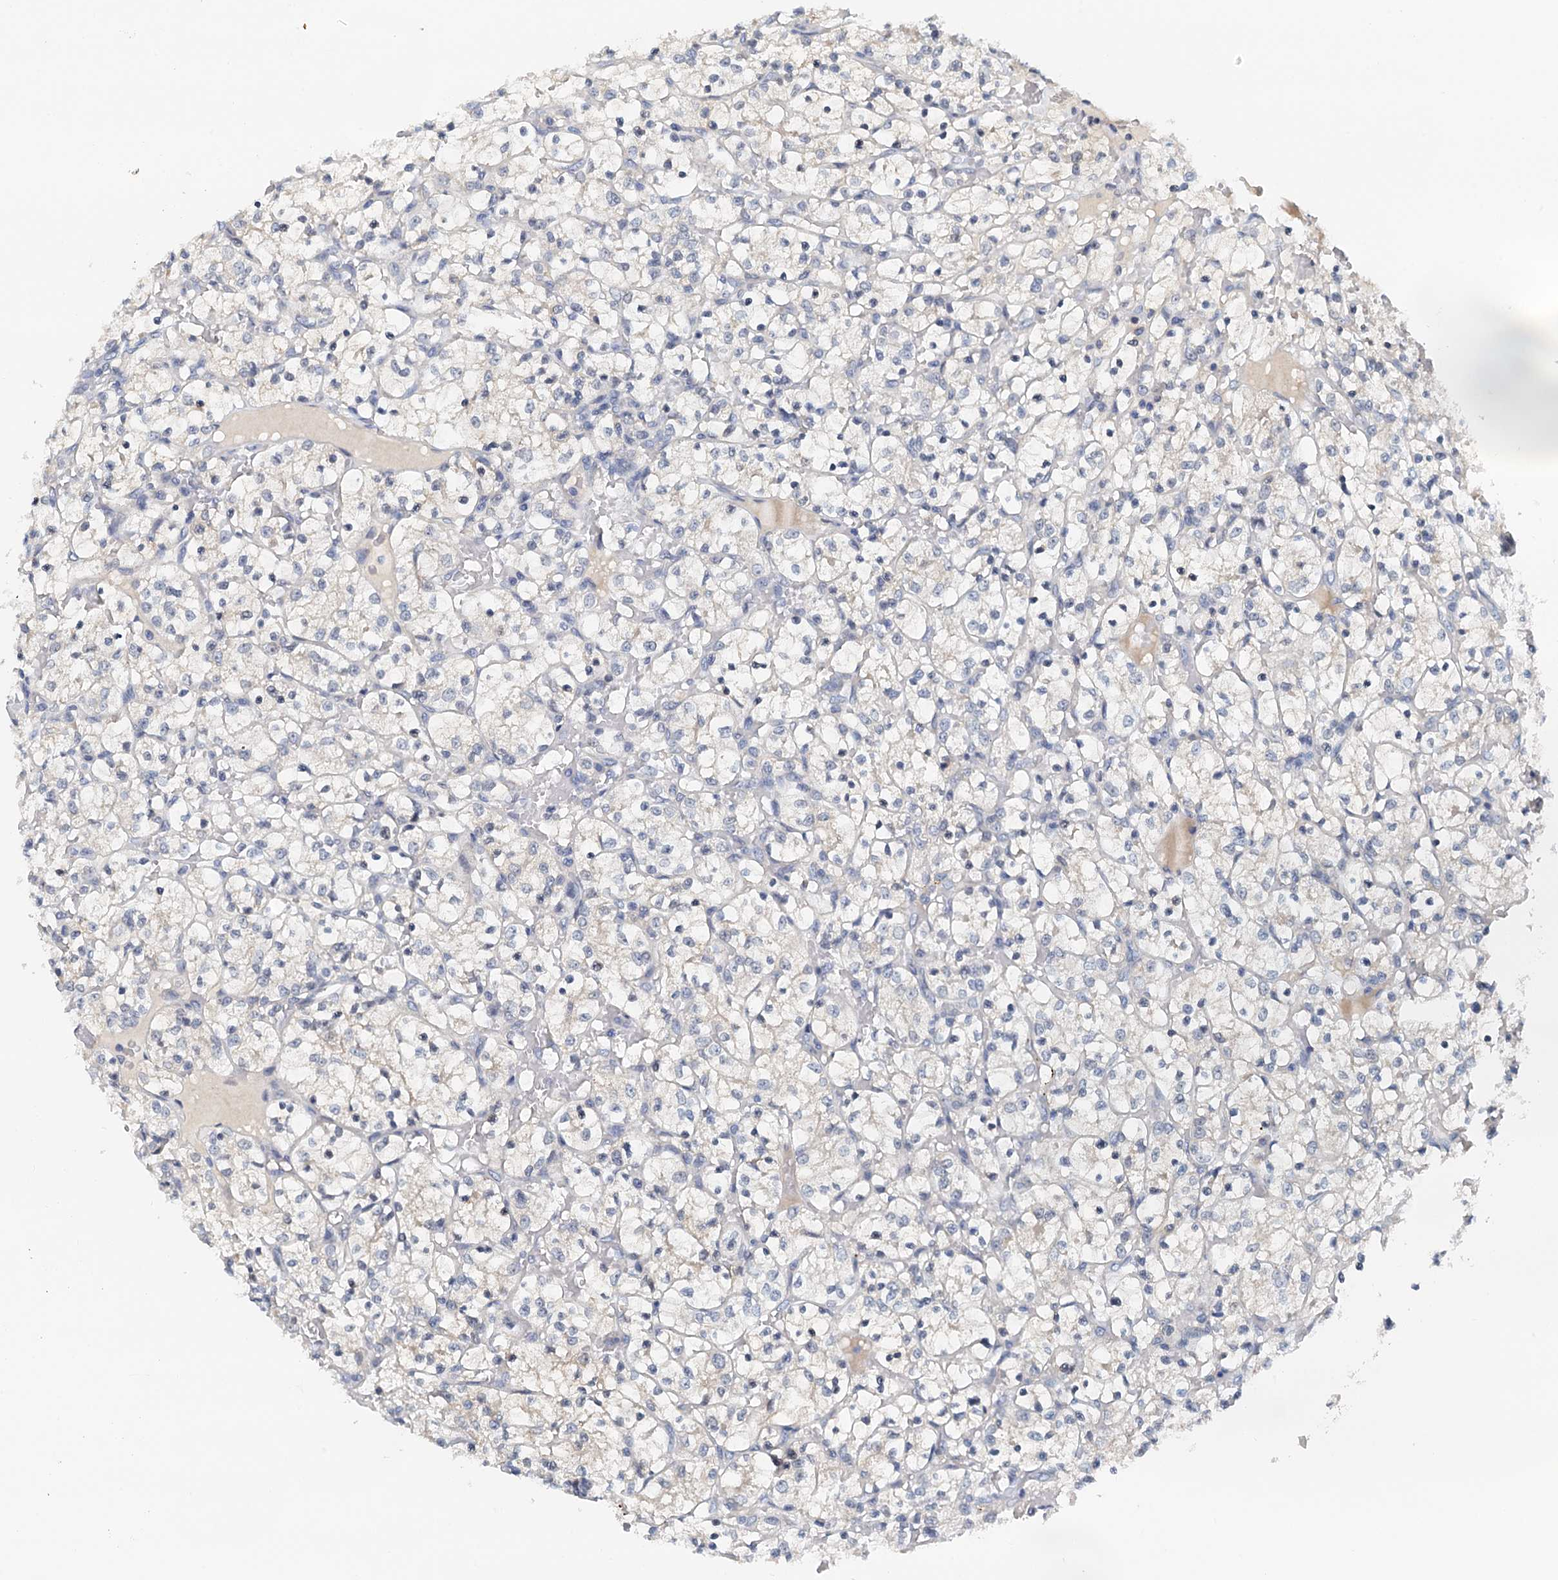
{"staining": {"intensity": "negative", "quantity": "none", "location": "none"}, "tissue": "renal cancer", "cell_type": "Tumor cells", "image_type": "cancer", "snomed": [{"axis": "morphology", "description": "Adenocarcinoma, NOS"}, {"axis": "topography", "description": "Kidney"}], "caption": "An image of human renal cancer is negative for staining in tumor cells.", "gene": "DTD1", "patient": {"sex": "female", "age": 69}}